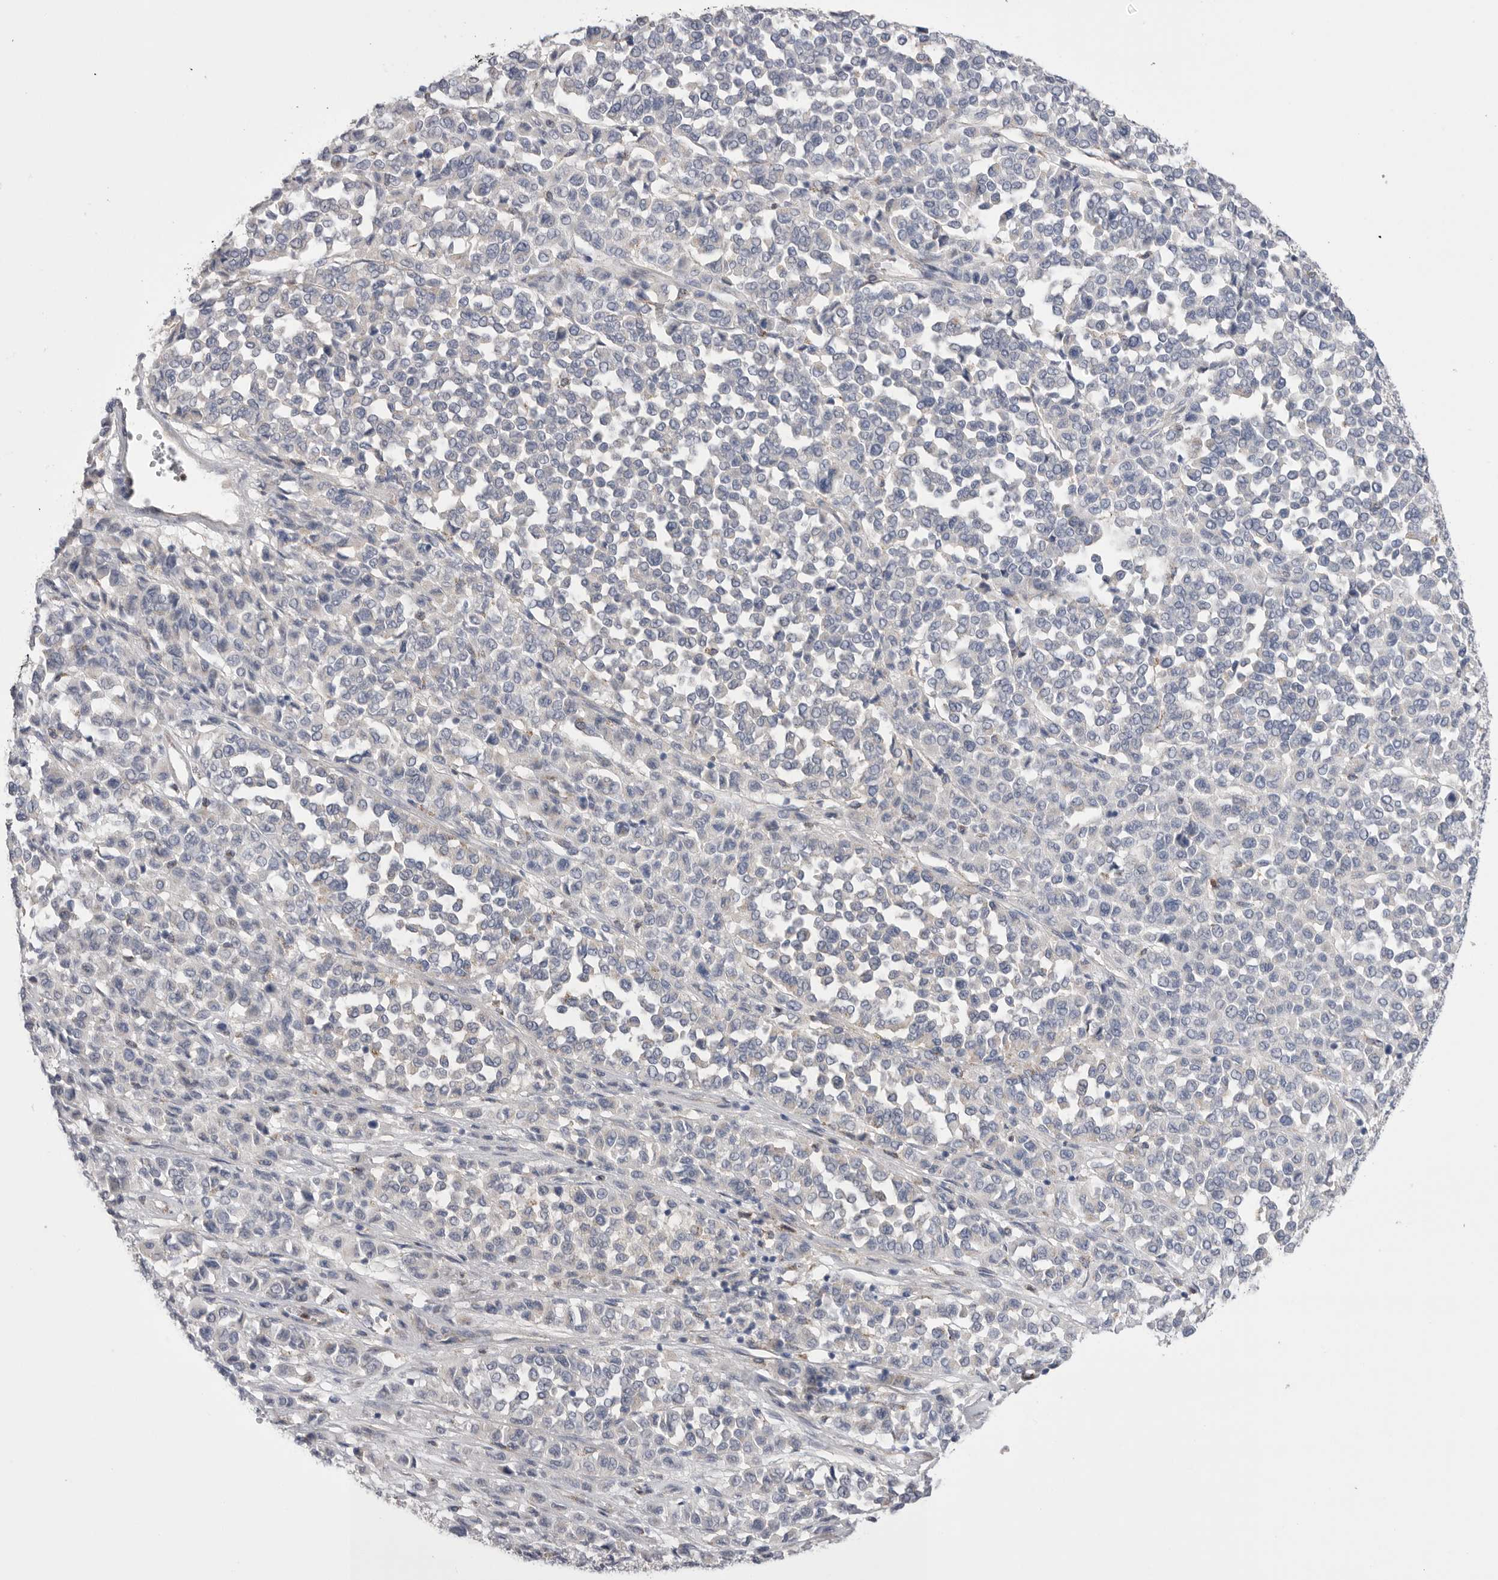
{"staining": {"intensity": "negative", "quantity": "none", "location": "none"}, "tissue": "melanoma", "cell_type": "Tumor cells", "image_type": "cancer", "snomed": [{"axis": "morphology", "description": "Malignant melanoma, Metastatic site"}, {"axis": "topography", "description": "Pancreas"}], "caption": "Malignant melanoma (metastatic site) was stained to show a protein in brown. There is no significant expression in tumor cells.", "gene": "CCDC126", "patient": {"sex": "female", "age": 30}}